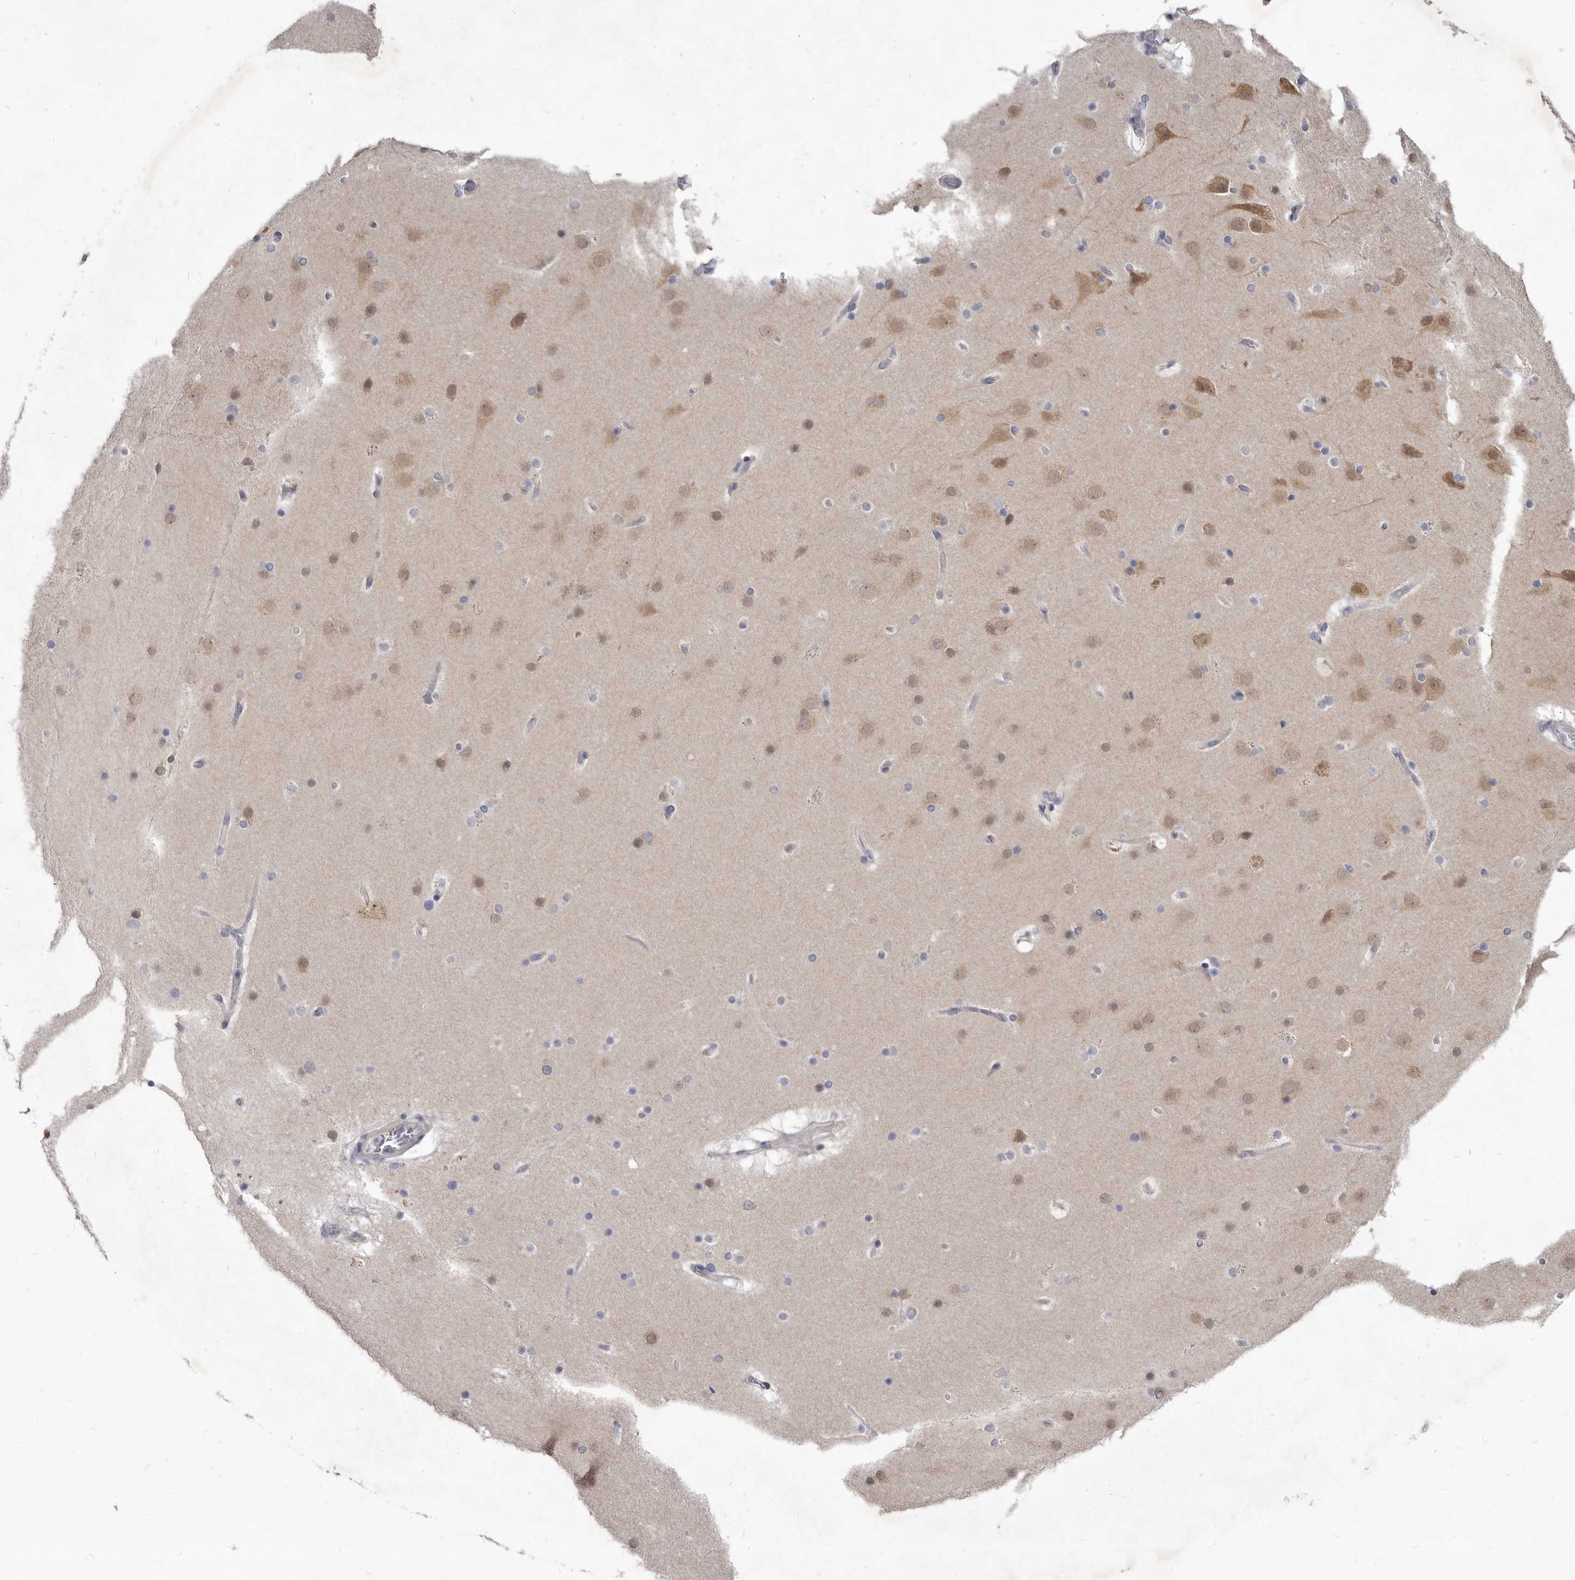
{"staining": {"intensity": "negative", "quantity": "none", "location": "none"}, "tissue": "cerebral cortex", "cell_type": "Endothelial cells", "image_type": "normal", "snomed": [{"axis": "morphology", "description": "Normal tissue, NOS"}, {"axis": "topography", "description": "Cerebral cortex"}], "caption": "Immunohistochemistry (IHC) of normal cerebral cortex shows no expression in endothelial cells.", "gene": "GSK3B", "patient": {"sex": "male", "age": 57}}